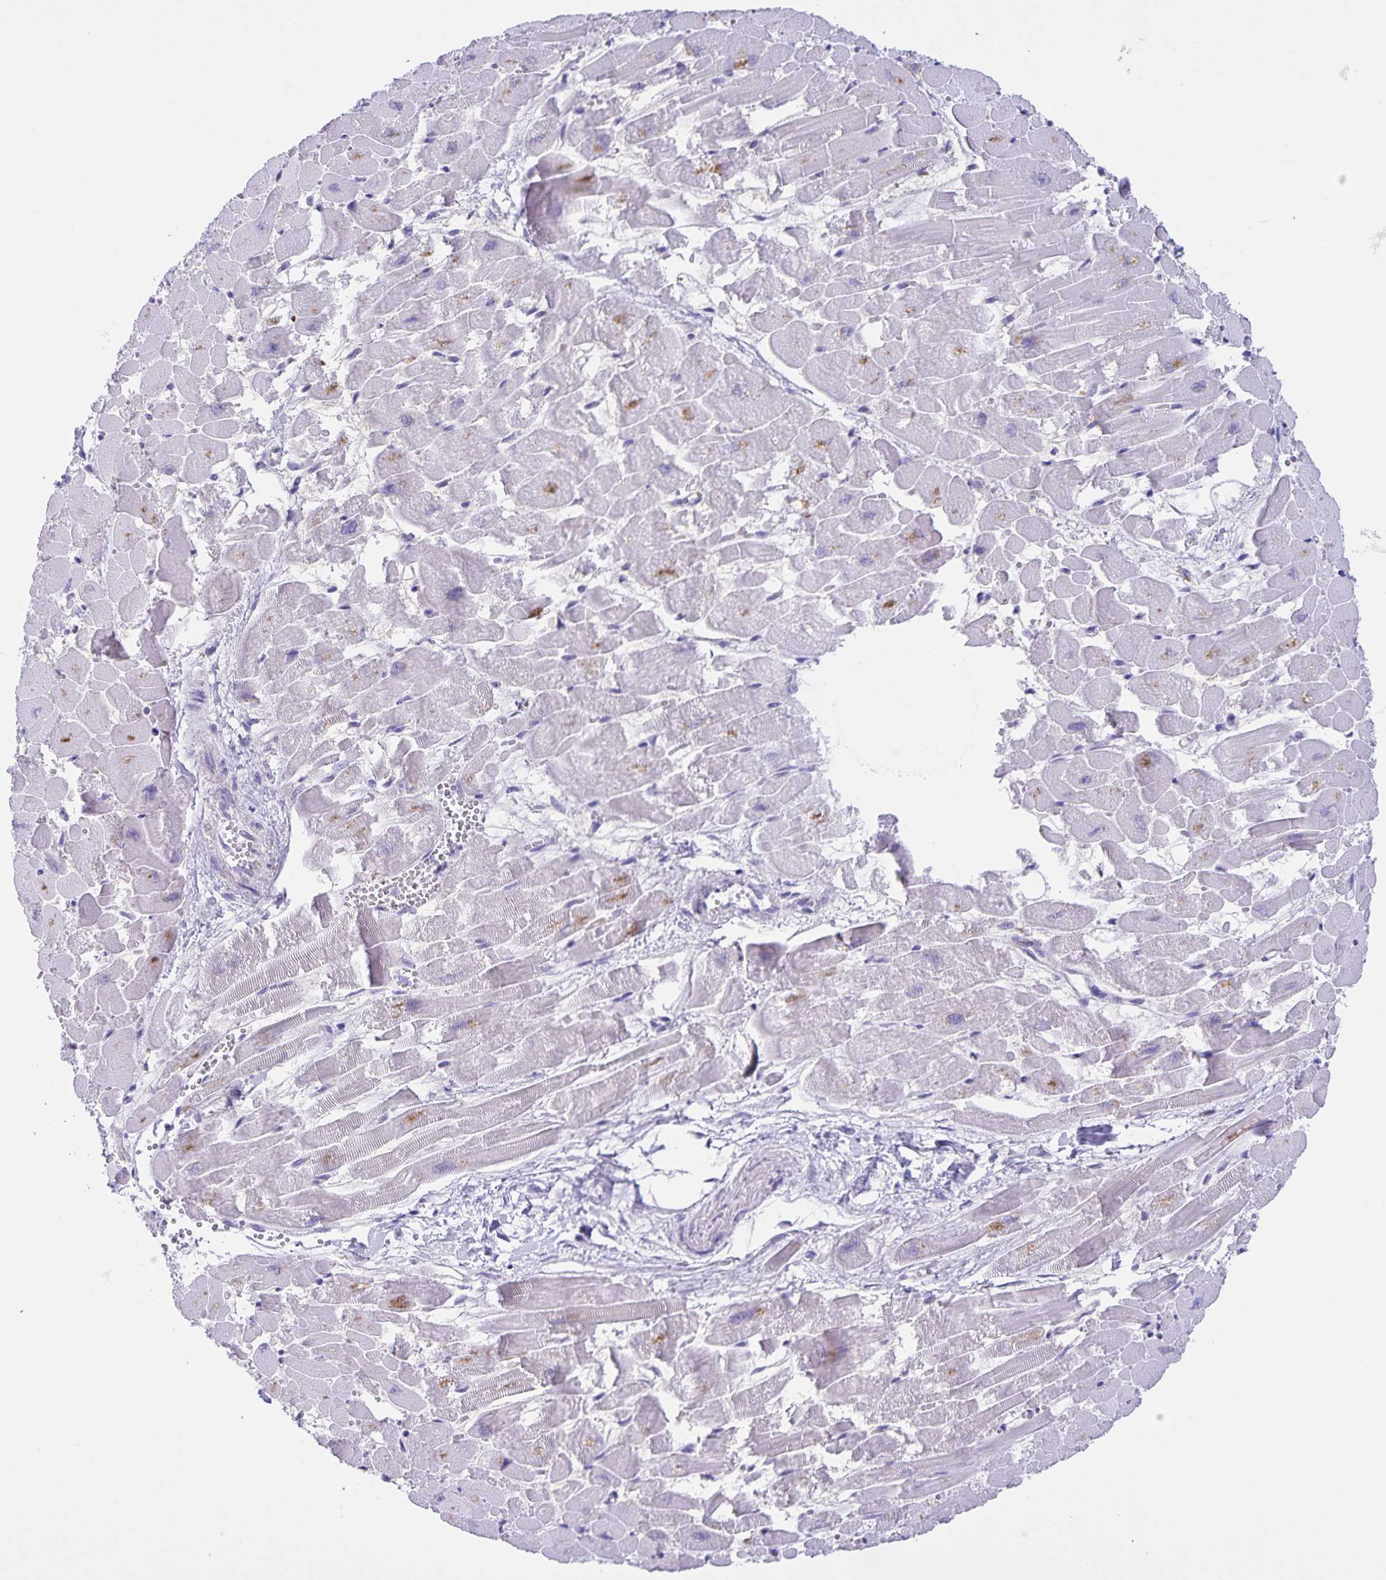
{"staining": {"intensity": "weak", "quantity": "<25%", "location": "cytoplasmic/membranous"}, "tissue": "heart muscle", "cell_type": "Cardiomyocytes", "image_type": "normal", "snomed": [{"axis": "morphology", "description": "Normal tissue, NOS"}, {"axis": "topography", "description": "Heart"}], "caption": "High magnification brightfield microscopy of unremarkable heart muscle stained with DAB (3,3'-diaminobenzidine) (brown) and counterstained with hematoxylin (blue): cardiomyocytes show no significant positivity.", "gene": "UBQLN3", "patient": {"sex": "female", "age": 52}}